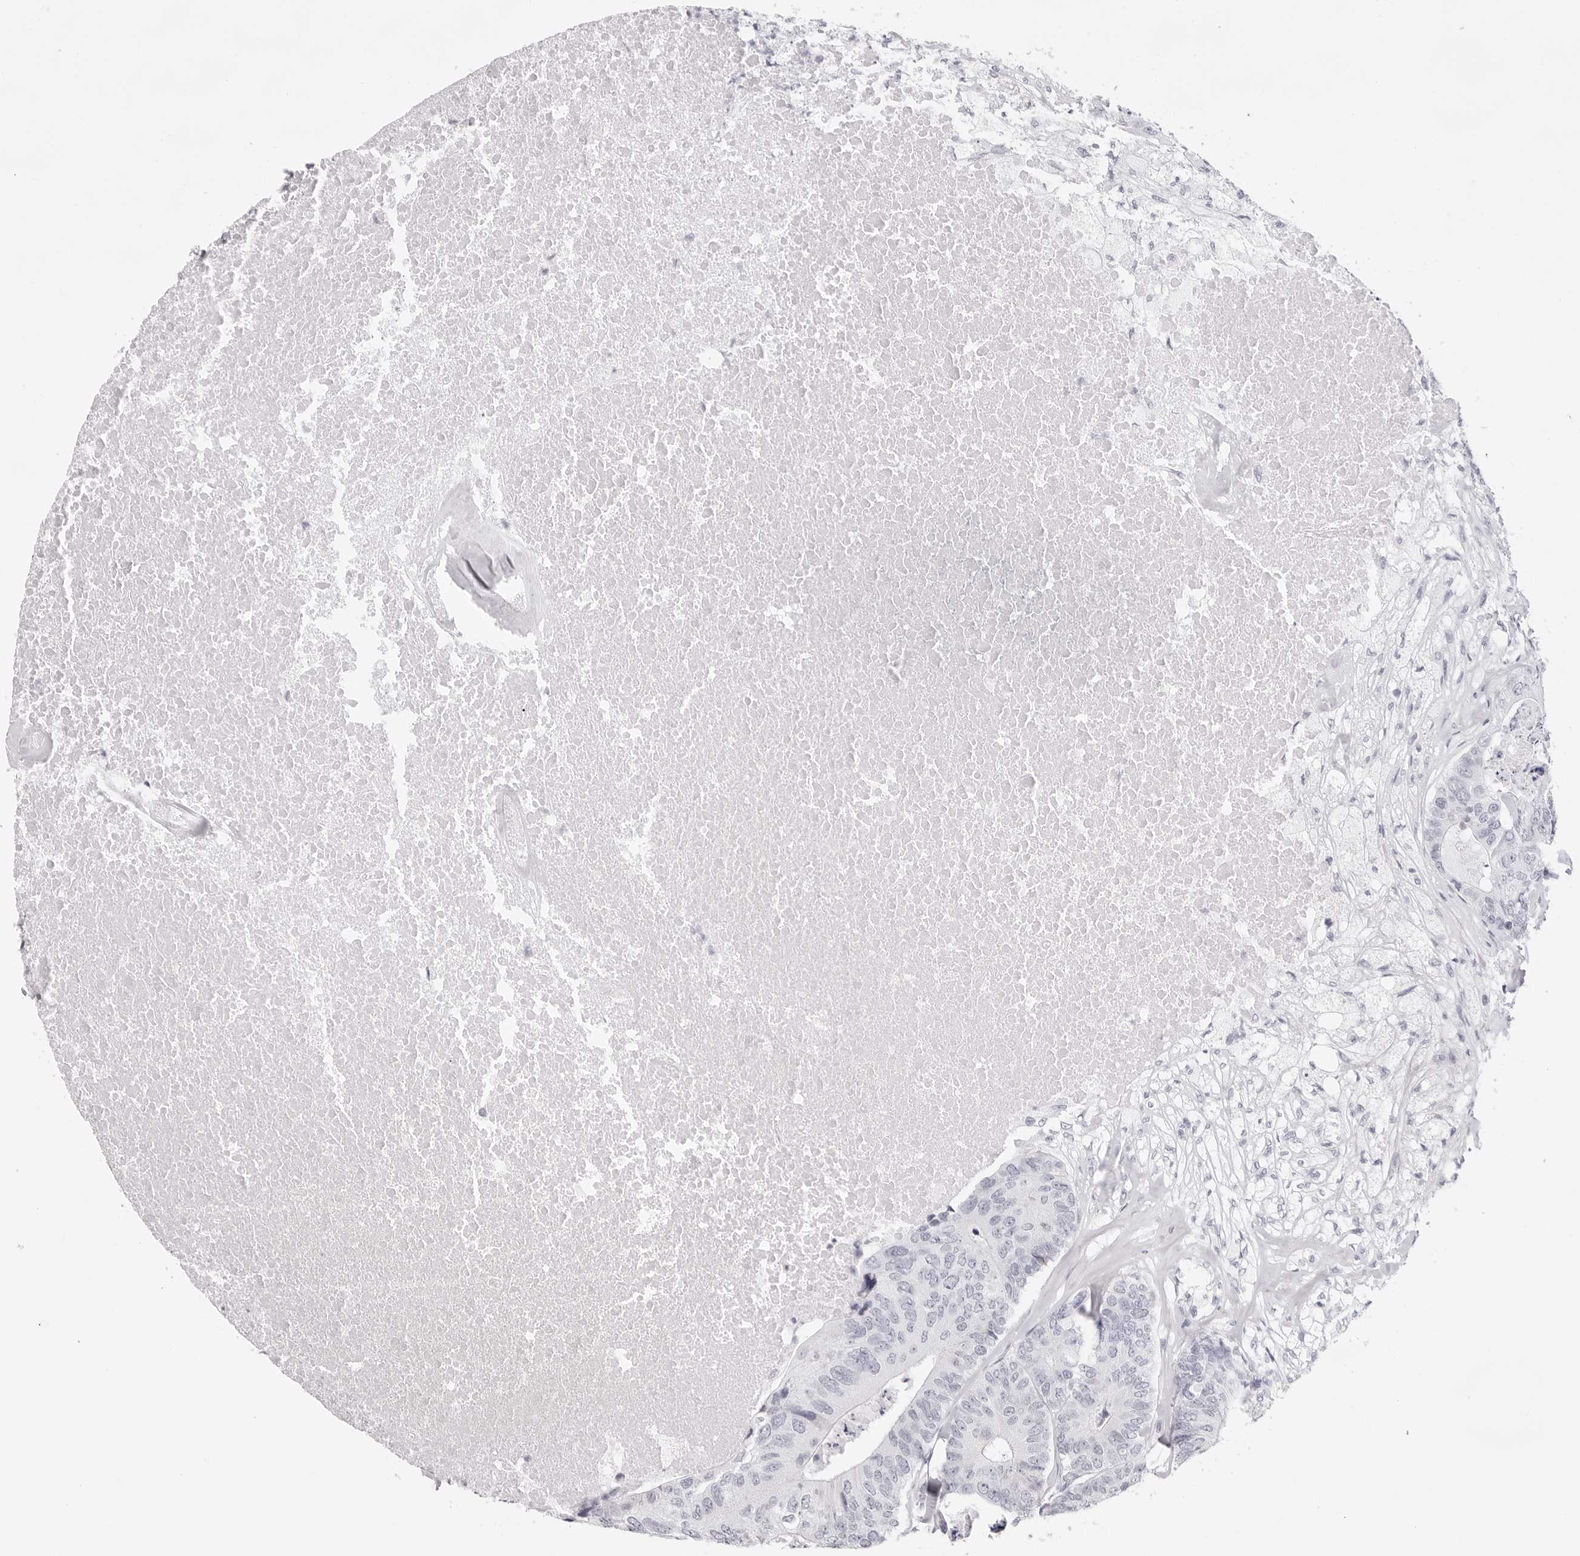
{"staining": {"intensity": "negative", "quantity": "none", "location": "none"}, "tissue": "colorectal cancer", "cell_type": "Tumor cells", "image_type": "cancer", "snomed": [{"axis": "morphology", "description": "Adenocarcinoma, NOS"}, {"axis": "topography", "description": "Colon"}], "caption": "Immunohistochemistry of human colorectal cancer (adenocarcinoma) displays no positivity in tumor cells.", "gene": "SMIM2", "patient": {"sex": "female", "age": 67}}